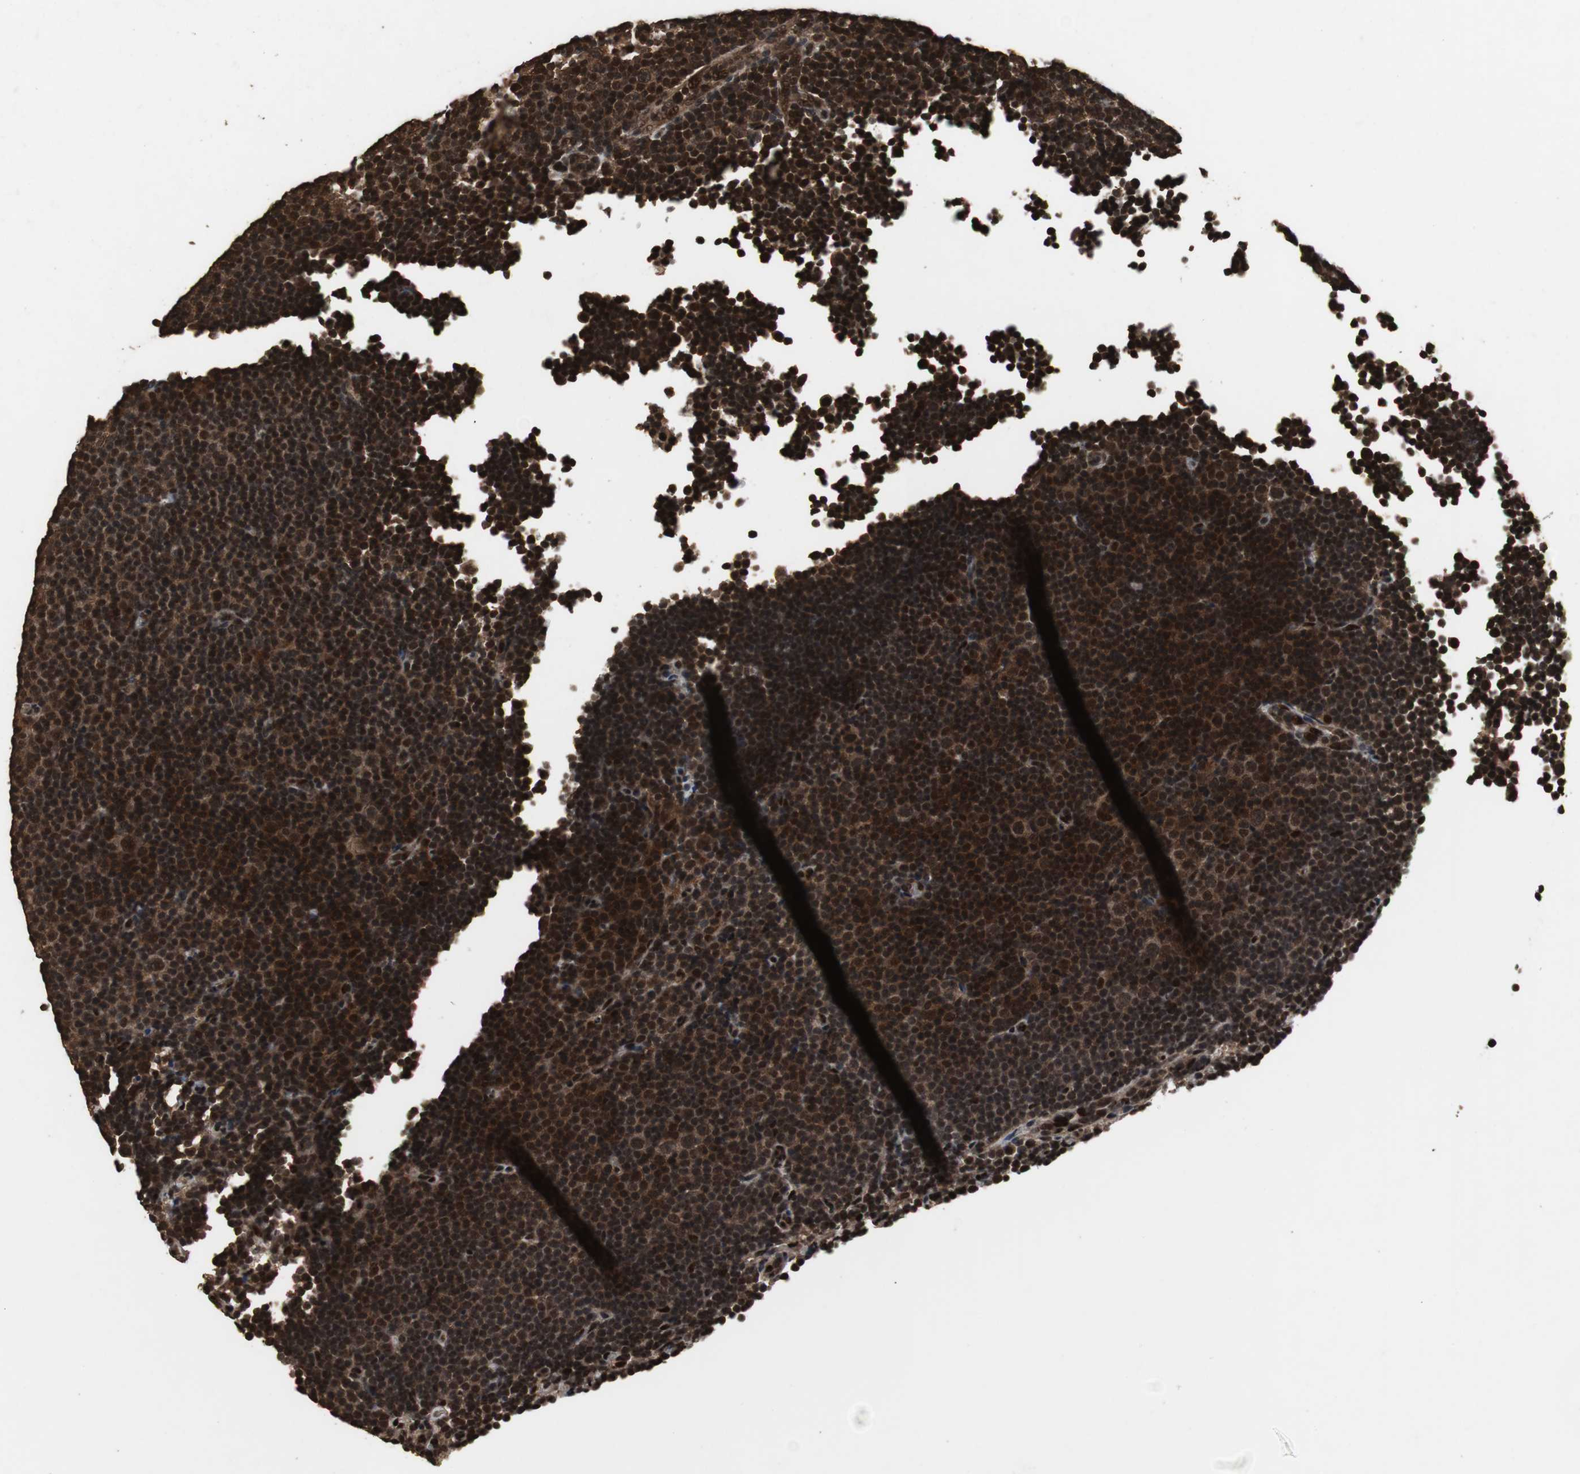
{"staining": {"intensity": "strong", "quantity": ">75%", "location": "cytoplasmic/membranous,nuclear"}, "tissue": "lymphoma", "cell_type": "Tumor cells", "image_type": "cancer", "snomed": [{"axis": "morphology", "description": "Malignant lymphoma, non-Hodgkin's type, Low grade"}, {"axis": "topography", "description": "Lymph node"}], "caption": "This histopathology image displays immunohistochemistry (IHC) staining of human low-grade malignant lymphoma, non-Hodgkin's type, with high strong cytoplasmic/membranous and nuclear expression in about >75% of tumor cells.", "gene": "ZNF18", "patient": {"sex": "female", "age": 67}}